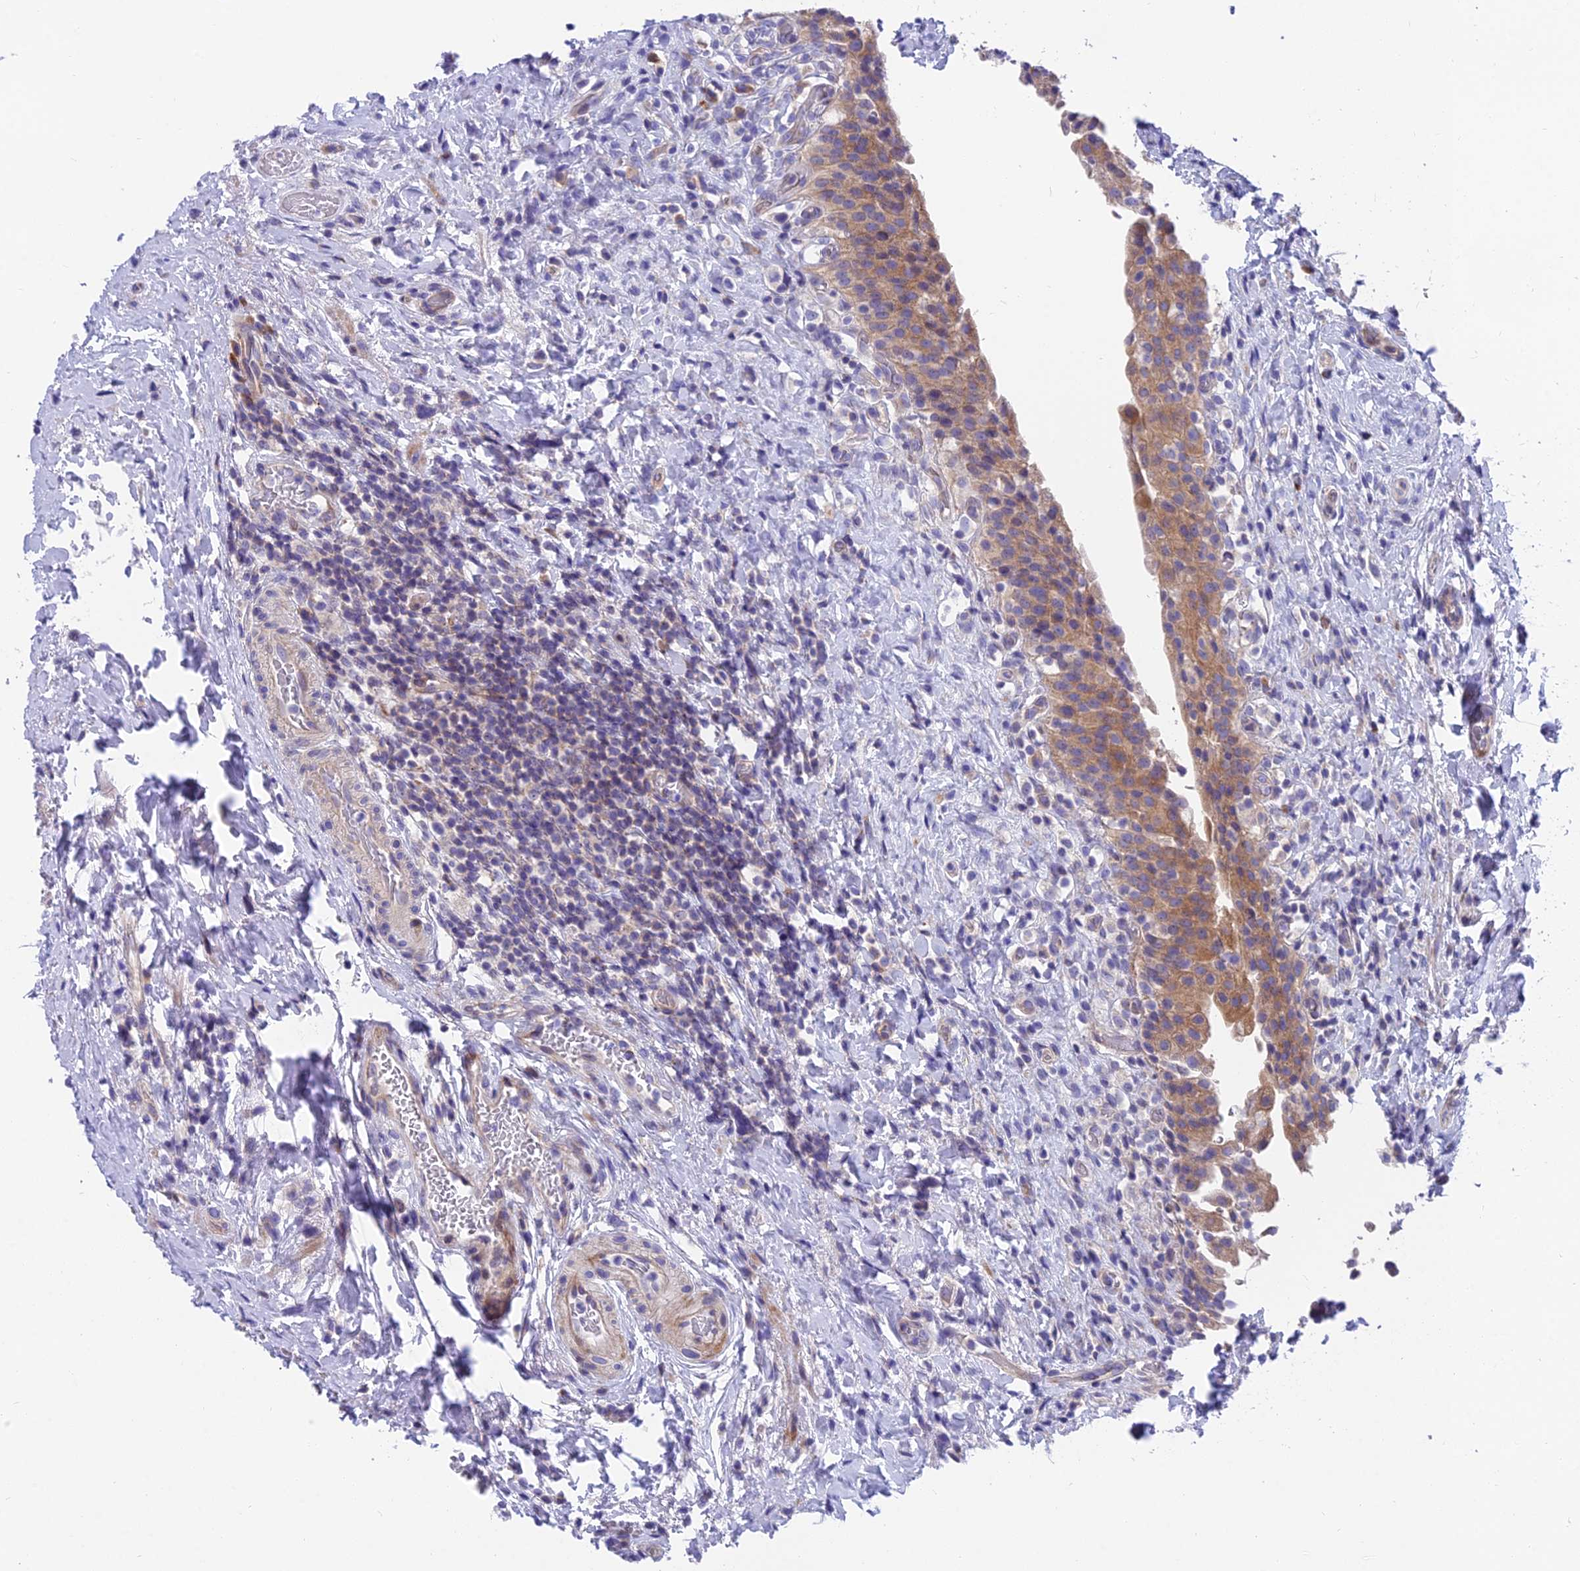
{"staining": {"intensity": "moderate", "quantity": ">75%", "location": "cytoplasmic/membranous"}, "tissue": "urinary bladder", "cell_type": "Urothelial cells", "image_type": "normal", "snomed": [{"axis": "morphology", "description": "Normal tissue, NOS"}, {"axis": "morphology", "description": "Inflammation, NOS"}, {"axis": "topography", "description": "Urinary bladder"}], "caption": "Urinary bladder stained for a protein reveals moderate cytoplasmic/membranous positivity in urothelial cells. Immunohistochemistry stains the protein in brown and the nuclei are stained blue.", "gene": "MVB12A", "patient": {"sex": "male", "age": 64}}